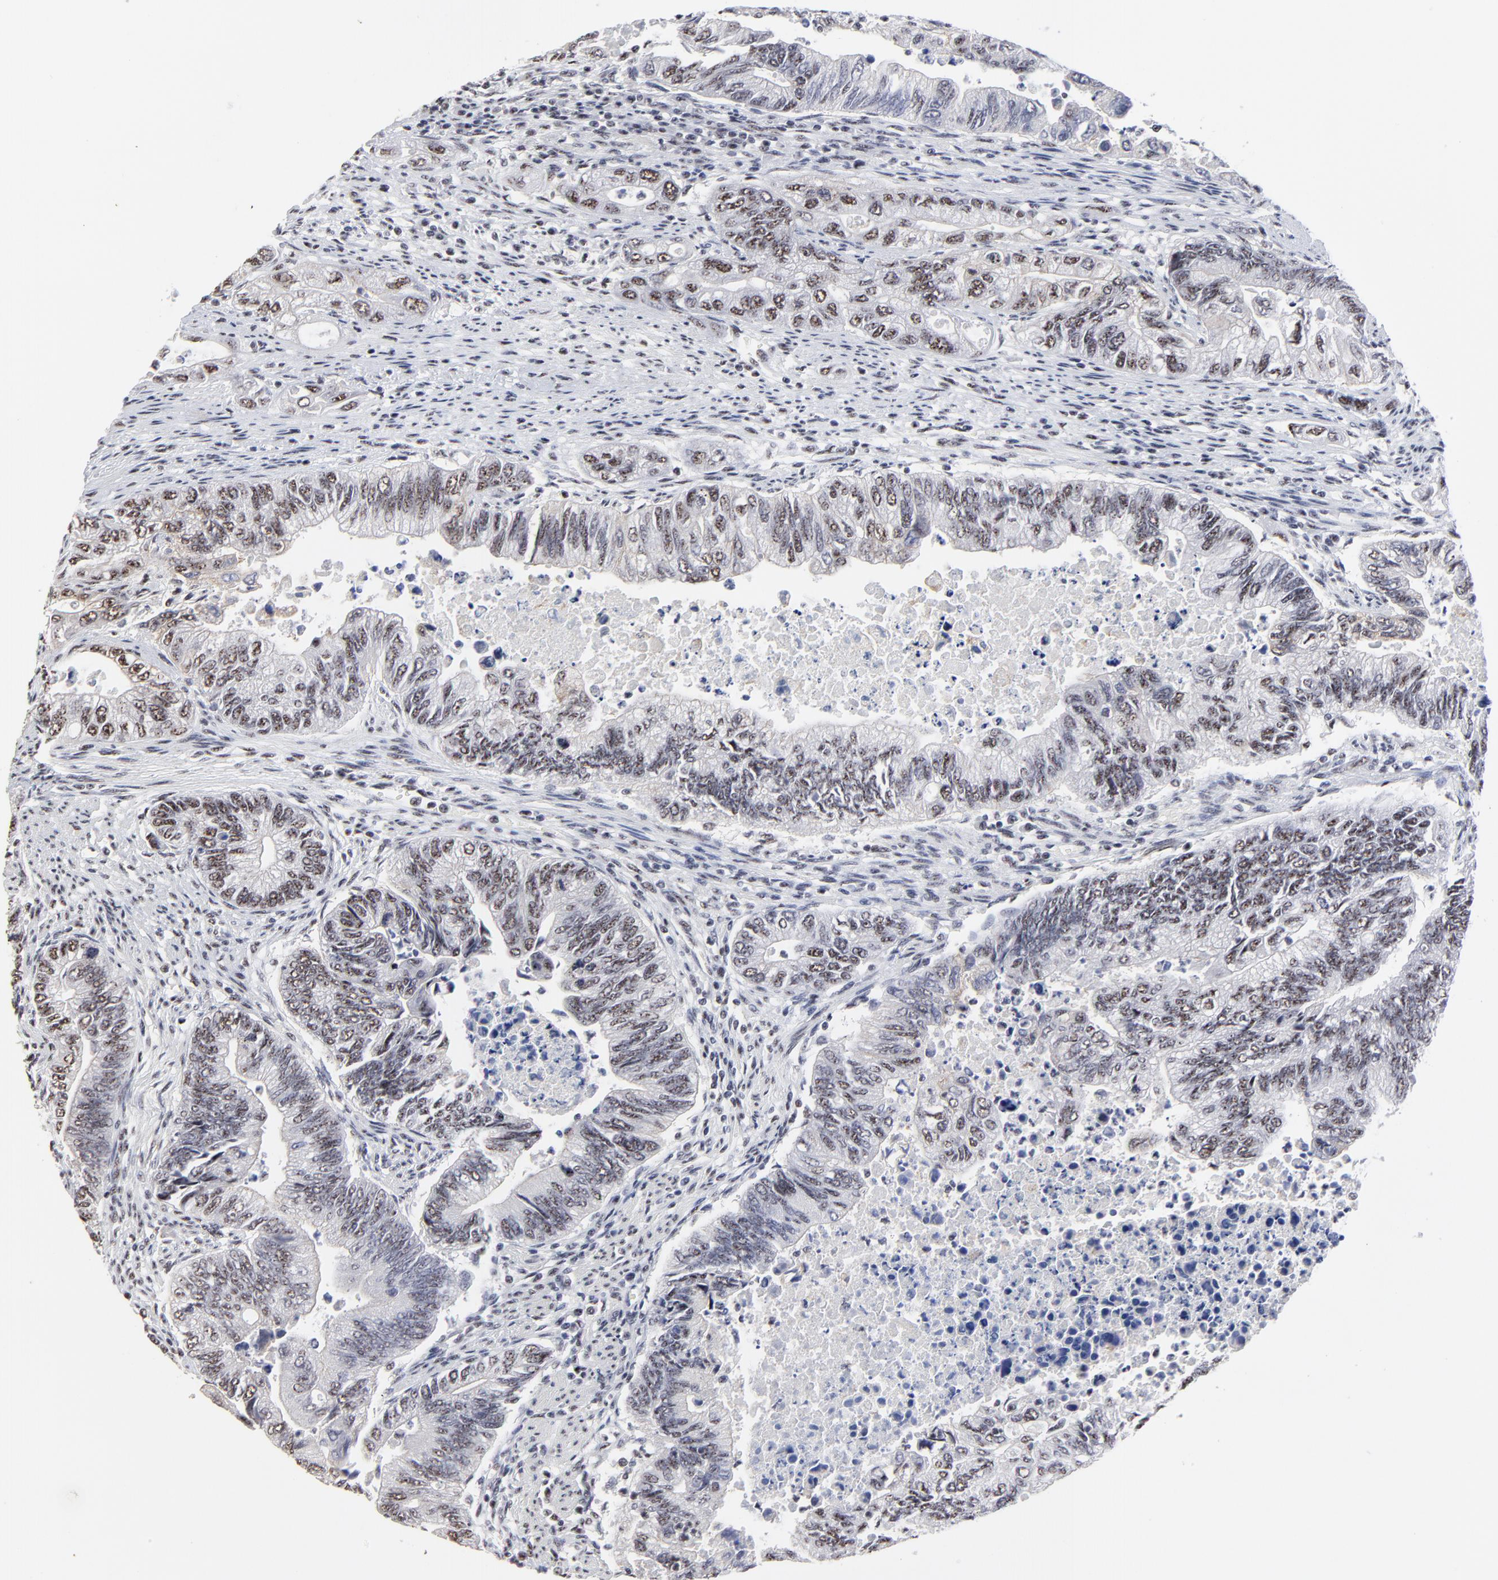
{"staining": {"intensity": "weak", "quantity": "25%-75%", "location": "nuclear"}, "tissue": "colorectal cancer", "cell_type": "Tumor cells", "image_type": "cancer", "snomed": [{"axis": "morphology", "description": "Adenocarcinoma, NOS"}, {"axis": "topography", "description": "Colon"}], "caption": "This micrograph exhibits colorectal adenocarcinoma stained with IHC to label a protein in brown. The nuclear of tumor cells show weak positivity for the protein. Nuclei are counter-stained blue.", "gene": "MBD4", "patient": {"sex": "female", "age": 11}}